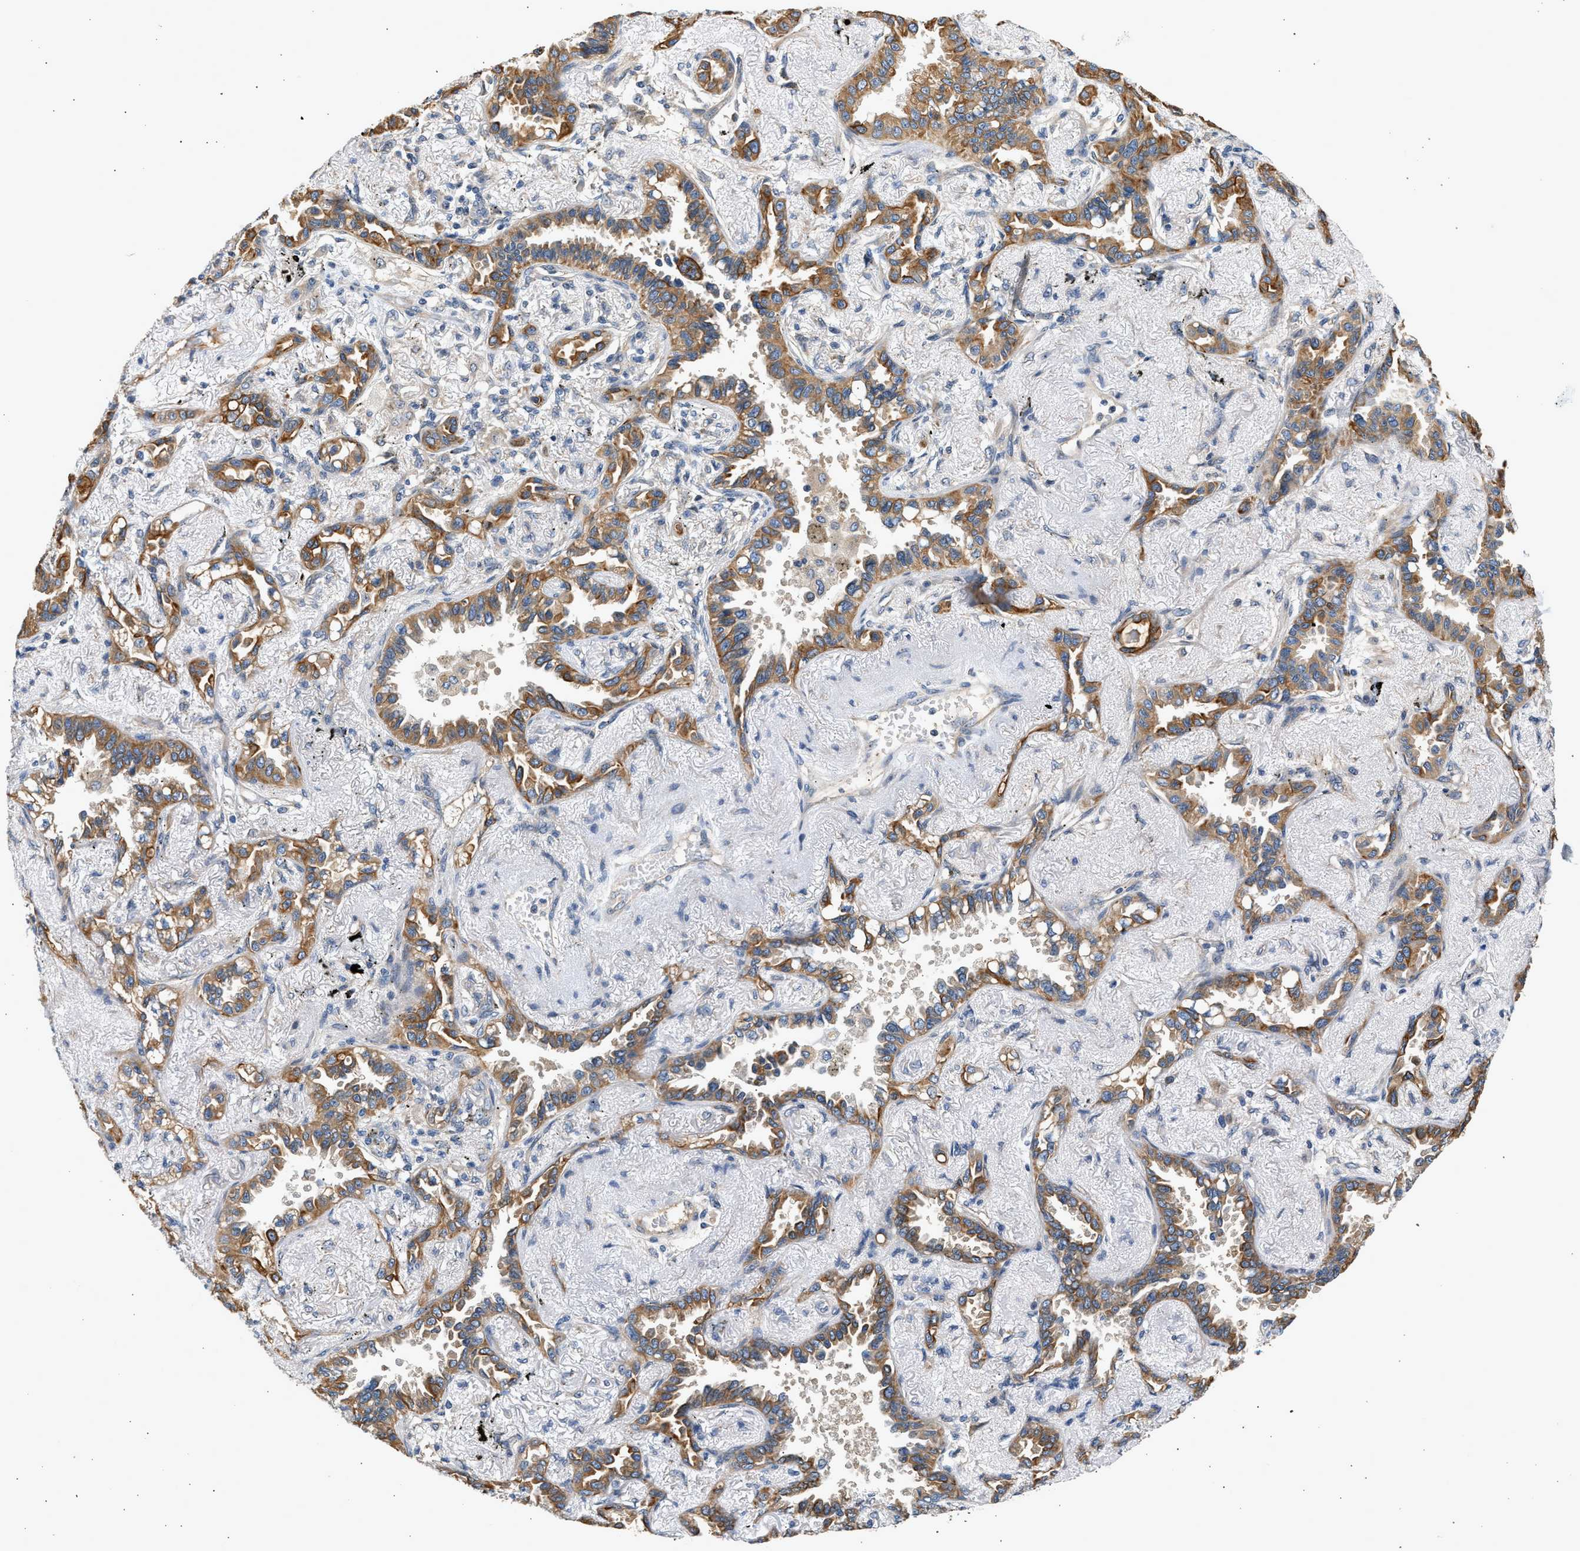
{"staining": {"intensity": "moderate", "quantity": ">75%", "location": "cytoplasmic/membranous"}, "tissue": "lung cancer", "cell_type": "Tumor cells", "image_type": "cancer", "snomed": [{"axis": "morphology", "description": "Adenocarcinoma, NOS"}, {"axis": "topography", "description": "Lung"}], "caption": "Lung cancer (adenocarcinoma) stained with a protein marker displays moderate staining in tumor cells.", "gene": "WDR31", "patient": {"sex": "male", "age": 59}}